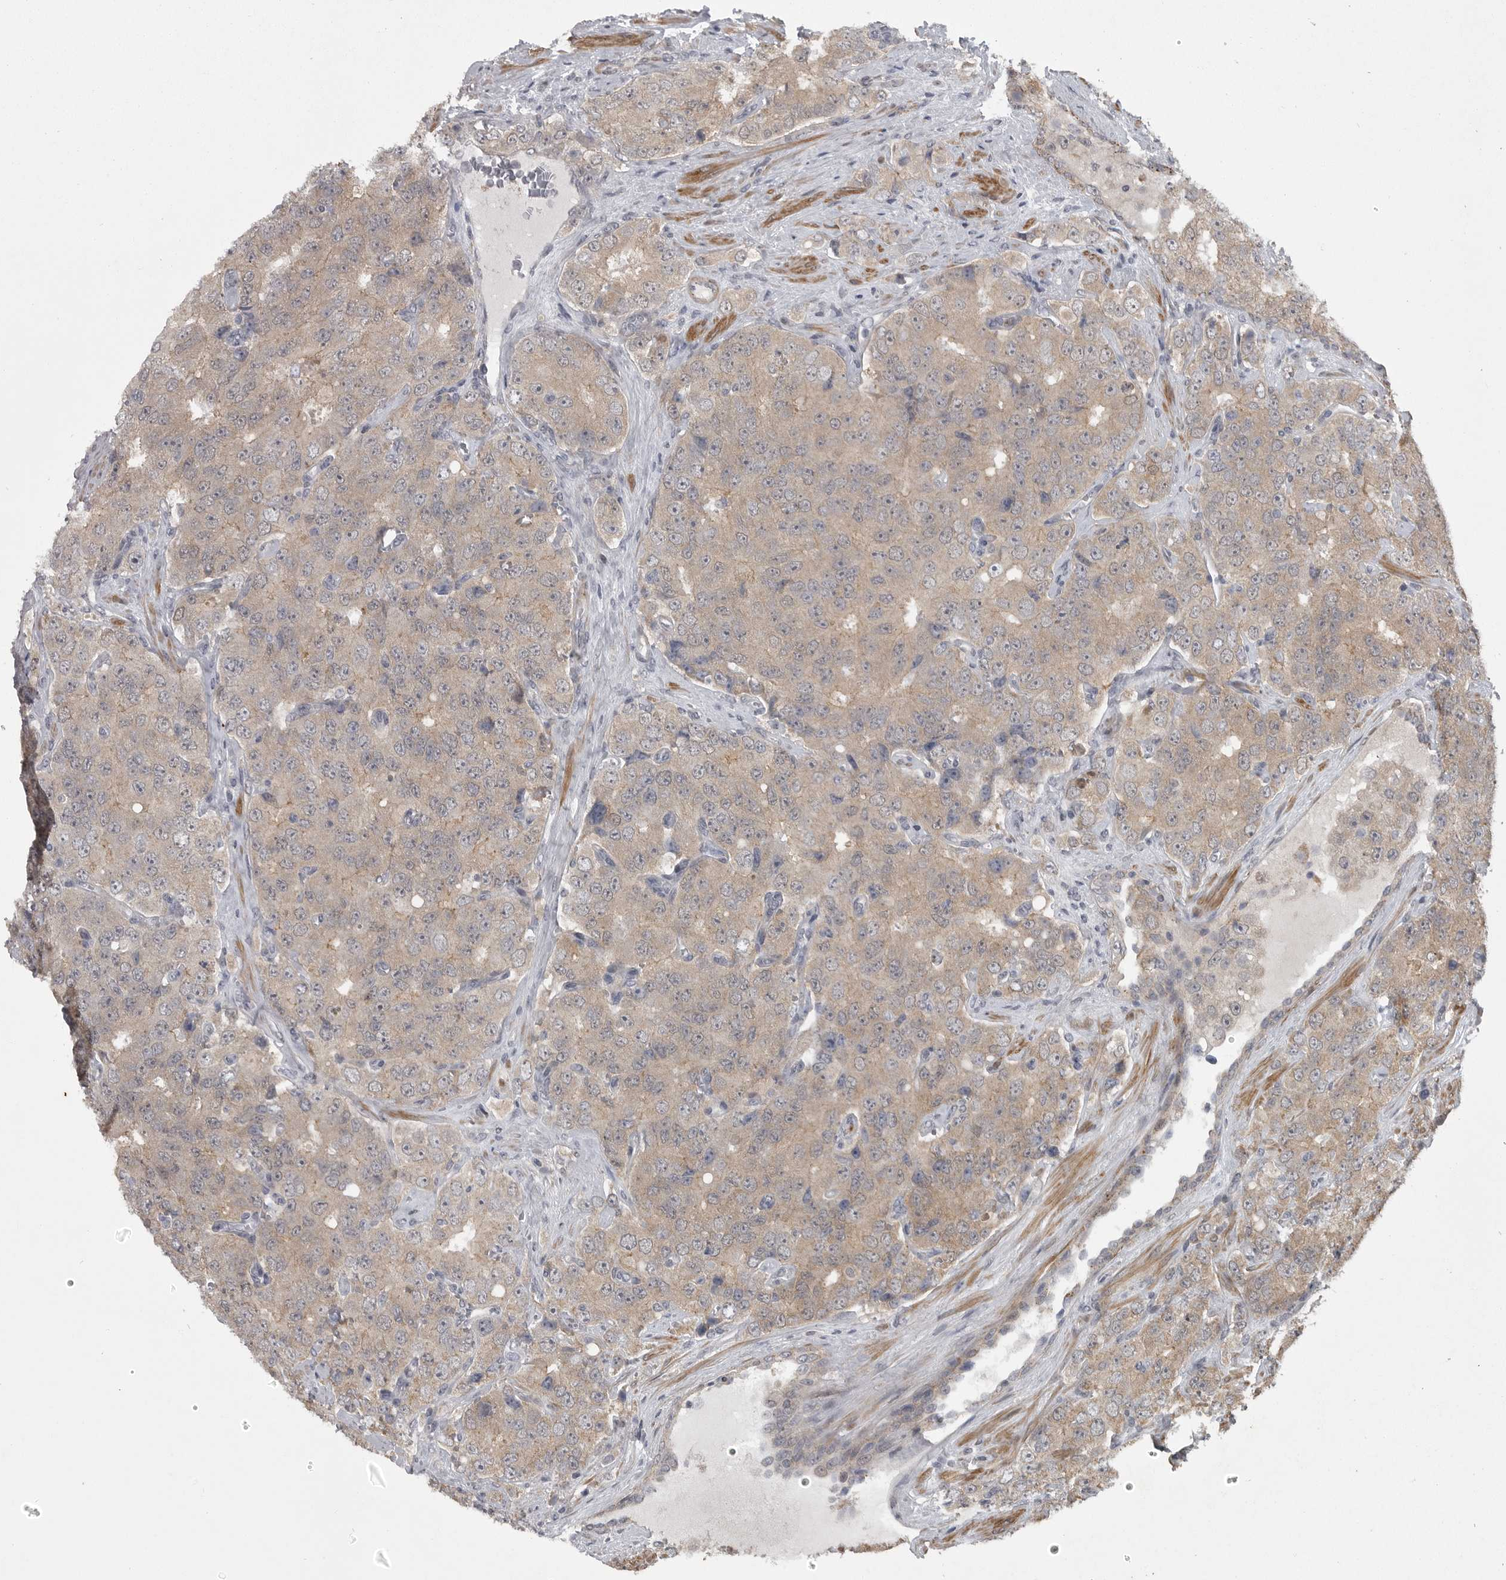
{"staining": {"intensity": "moderate", "quantity": "25%-75%", "location": "cytoplasmic/membranous"}, "tissue": "prostate cancer", "cell_type": "Tumor cells", "image_type": "cancer", "snomed": [{"axis": "morphology", "description": "Adenocarcinoma, High grade"}, {"axis": "topography", "description": "Prostate"}], "caption": "This image demonstrates high-grade adenocarcinoma (prostate) stained with immunohistochemistry to label a protein in brown. The cytoplasmic/membranous of tumor cells show moderate positivity for the protein. Nuclei are counter-stained blue.", "gene": "PPP1R9A", "patient": {"sex": "male", "age": 58}}